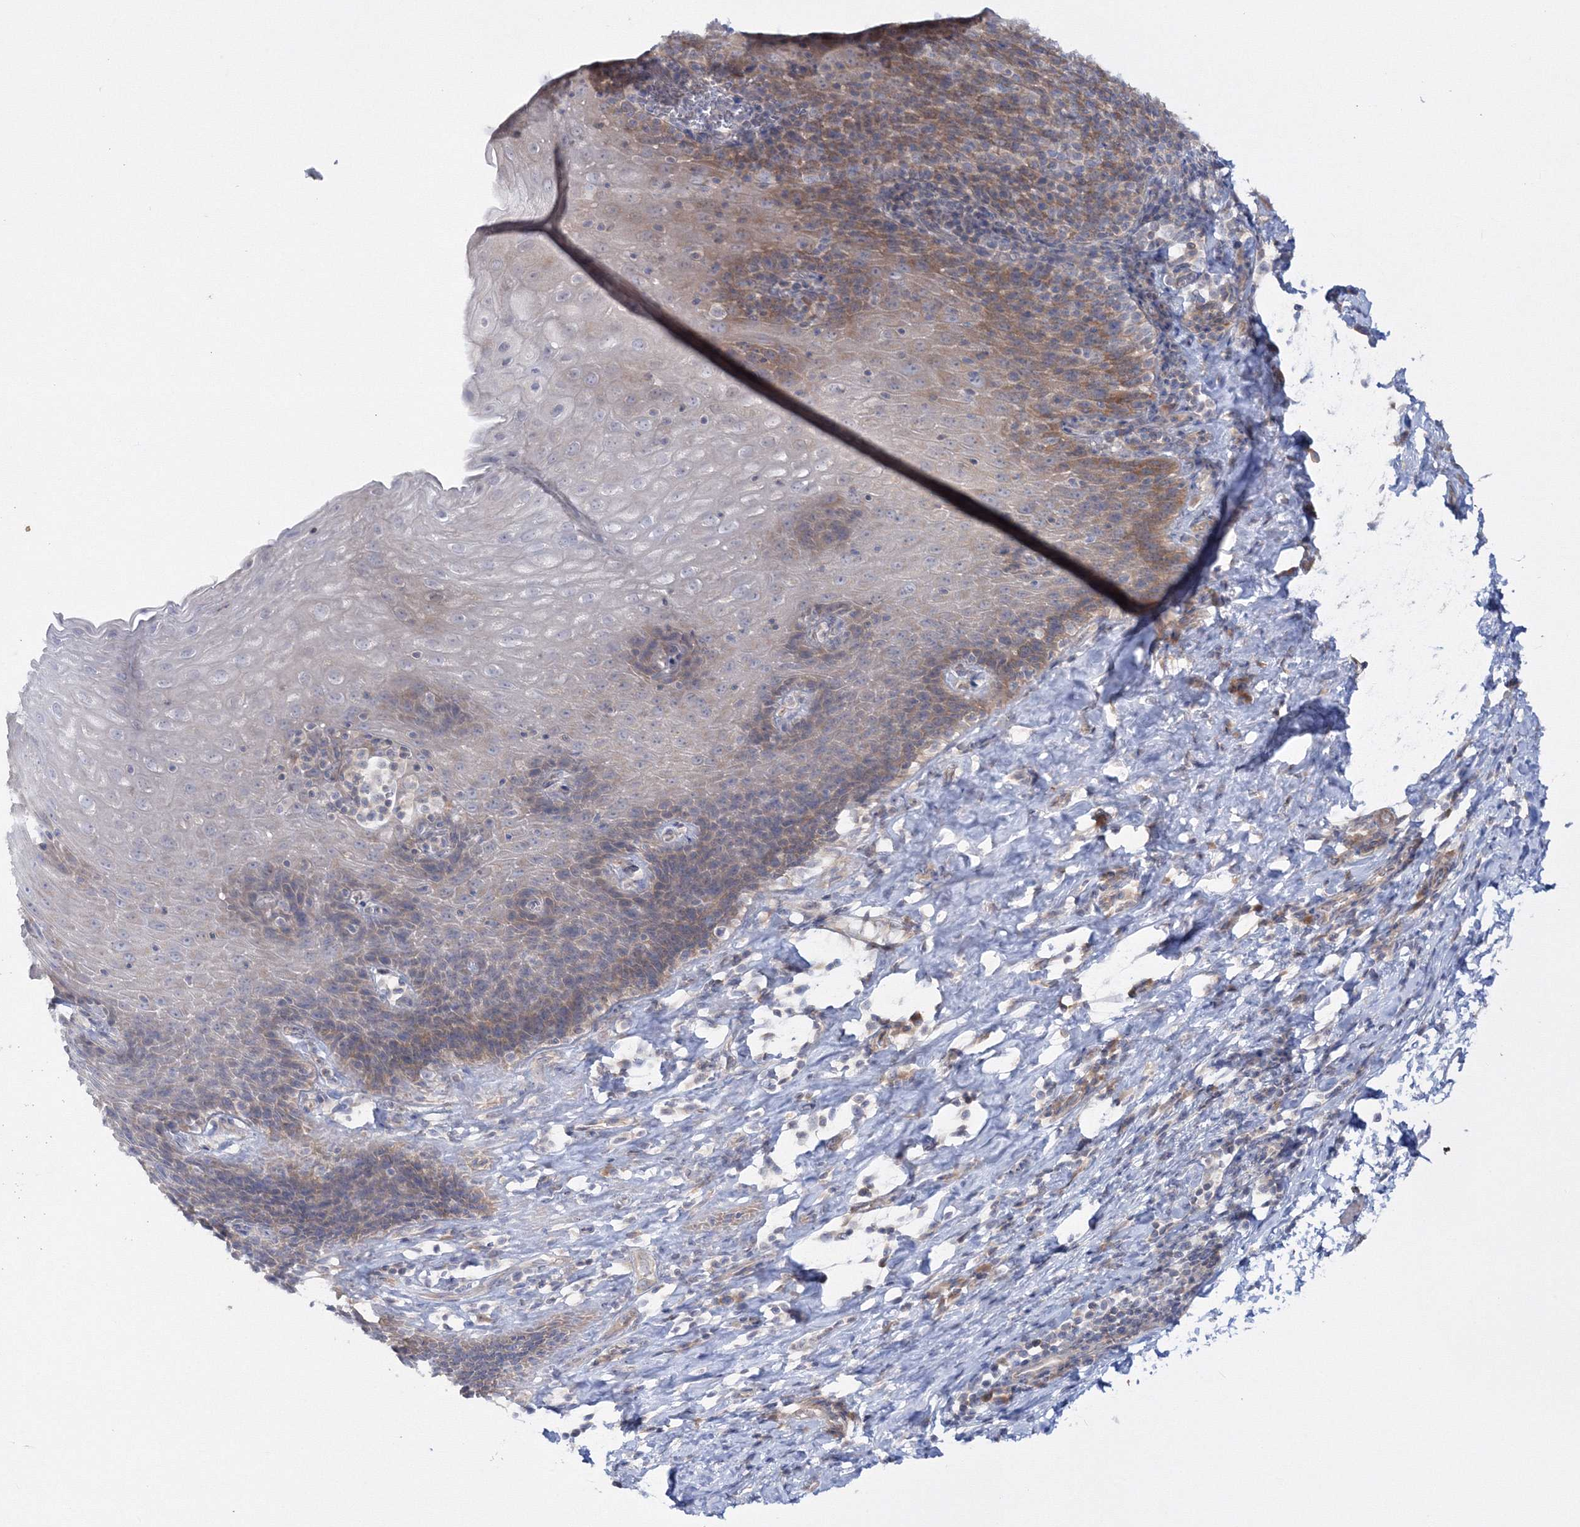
{"staining": {"intensity": "moderate", "quantity": "<25%", "location": "cytoplasmic/membranous"}, "tissue": "esophagus", "cell_type": "Squamous epithelial cells", "image_type": "normal", "snomed": [{"axis": "morphology", "description": "Normal tissue, NOS"}, {"axis": "topography", "description": "Esophagus"}], "caption": "A low amount of moderate cytoplasmic/membranous expression is identified in about <25% of squamous epithelial cells in normal esophagus. (Stains: DAB (3,3'-diaminobenzidine) in brown, nuclei in blue, Microscopy: brightfield microscopy at high magnification).", "gene": "IPMK", "patient": {"sex": "female", "age": 61}}